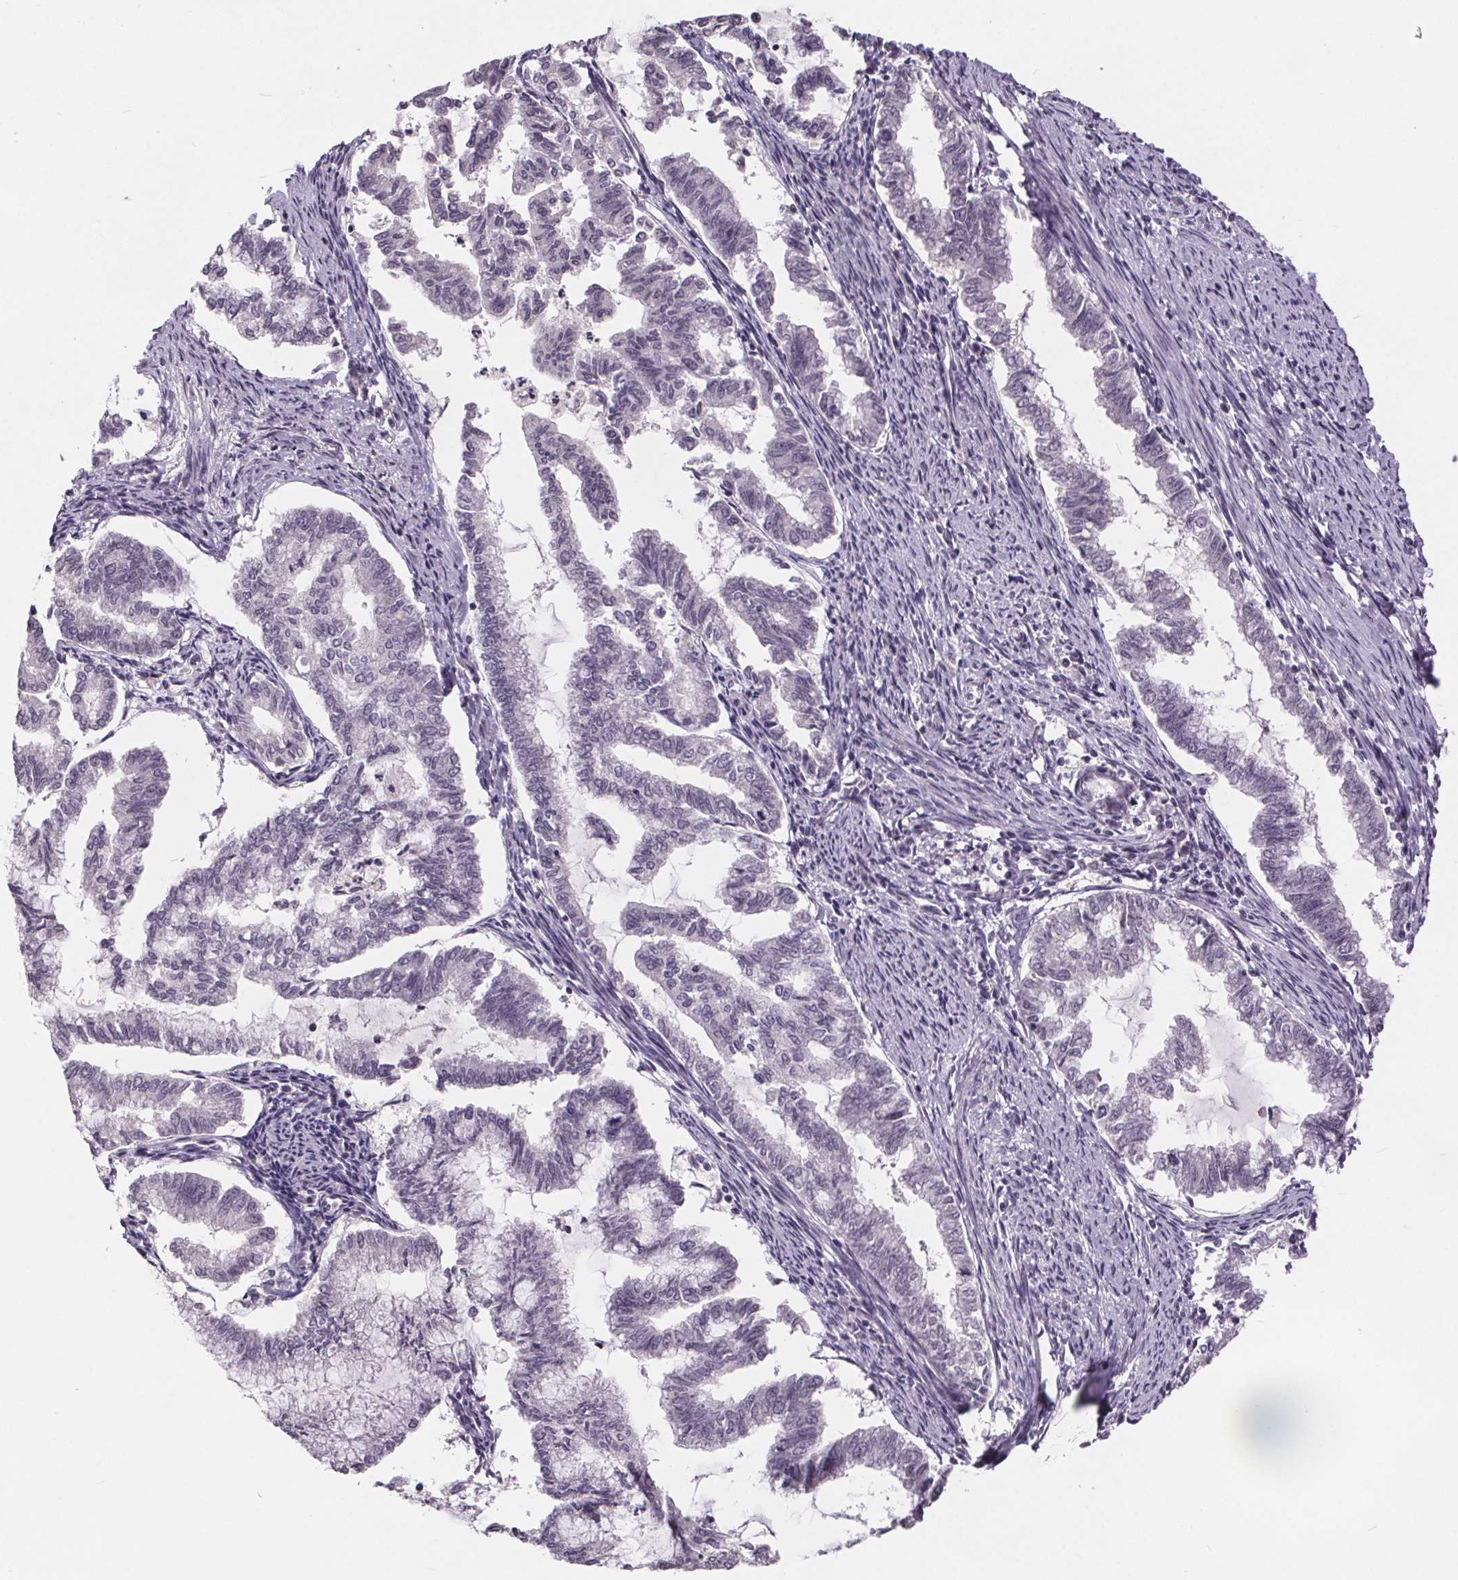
{"staining": {"intensity": "negative", "quantity": "none", "location": "none"}, "tissue": "endometrial cancer", "cell_type": "Tumor cells", "image_type": "cancer", "snomed": [{"axis": "morphology", "description": "Adenocarcinoma, NOS"}, {"axis": "topography", "description": "Endometrium"}], "caption": "Immunohistochemistry (IHC) photomicrograph of human endometrial adenocarcinoma stained for a protein (brown), which reveals no expression in tumor cells.", "gene": "NKX6-1", "patient": {"sex": "female", "age": 79}}